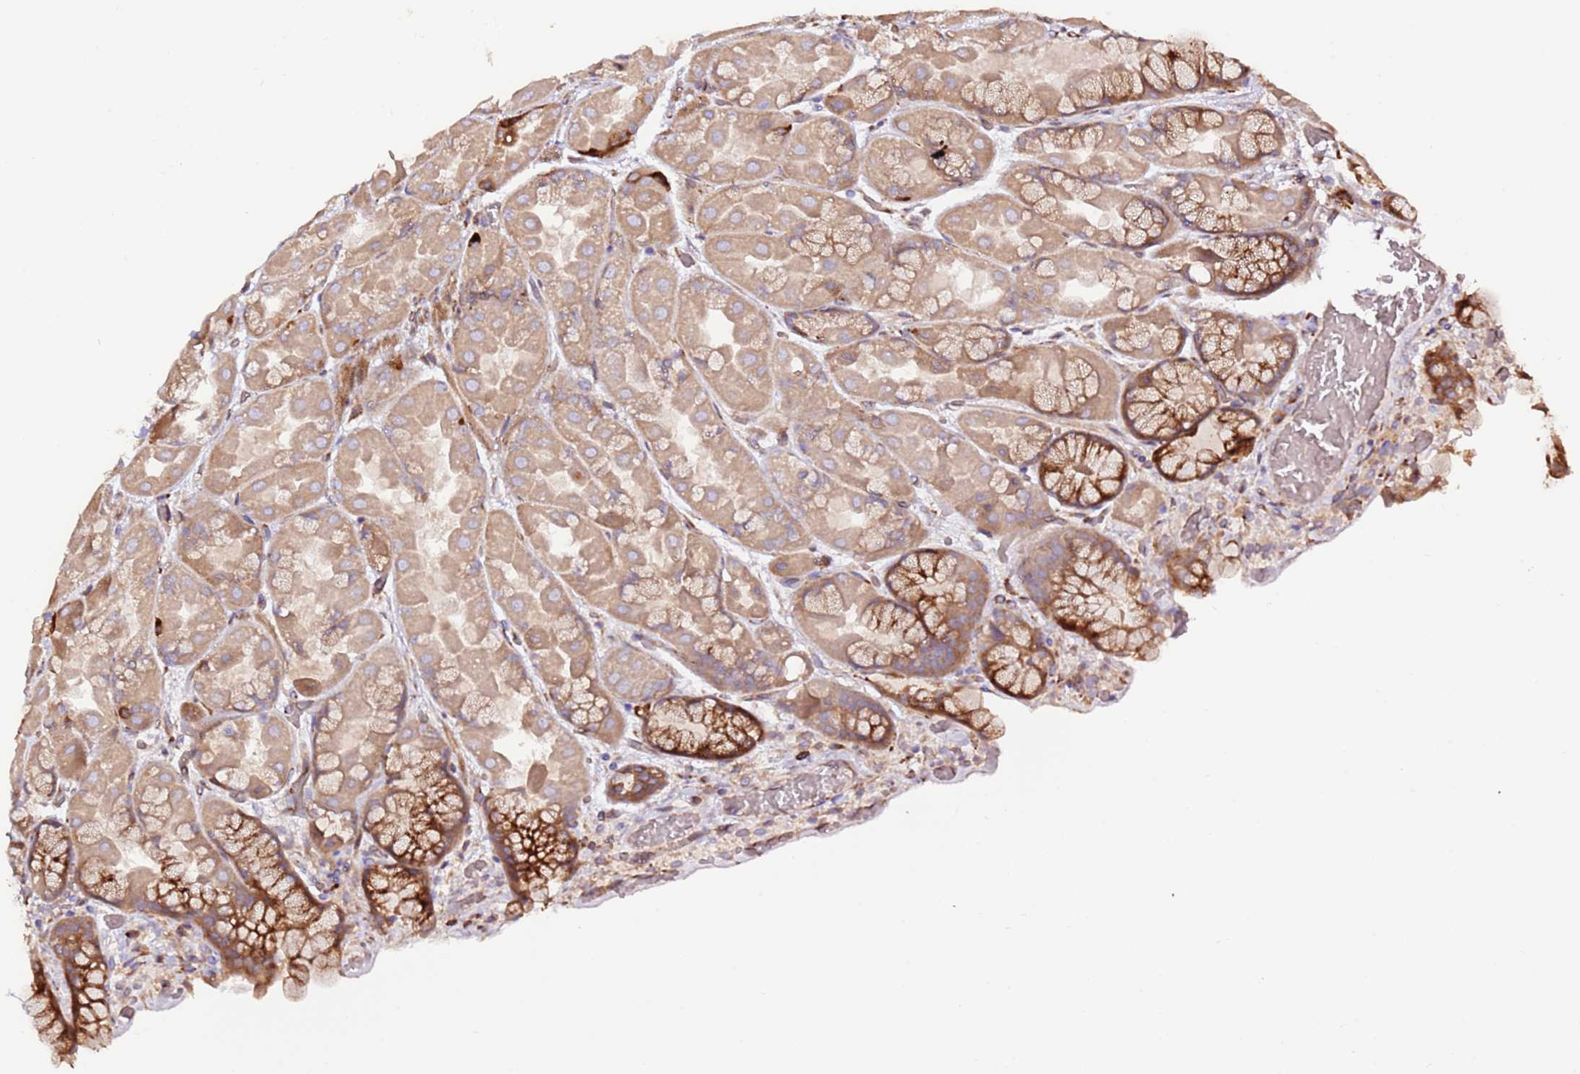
{"staining": {"intensity": "moderate", "quantity": "25%-75%", "location": "cytoplasmic/membranous"}, "tissue": "stomach", "cell_type": "Glandular cells", "image_type": "normal", "snomed": [{"axis": "morphology", "description": "Normal tissue, NOS"}, {"axis": "topography", "description": "Stomach"}], "caption": "Normal stomach displays moderate cytoplasmic/membranous expression in approximately 25%-75% of glandular cells (IHC, brightfield microscopy, high magnification)..", "gene": "HSD17B7", "patient": {"sex": "female", "age": 61}}